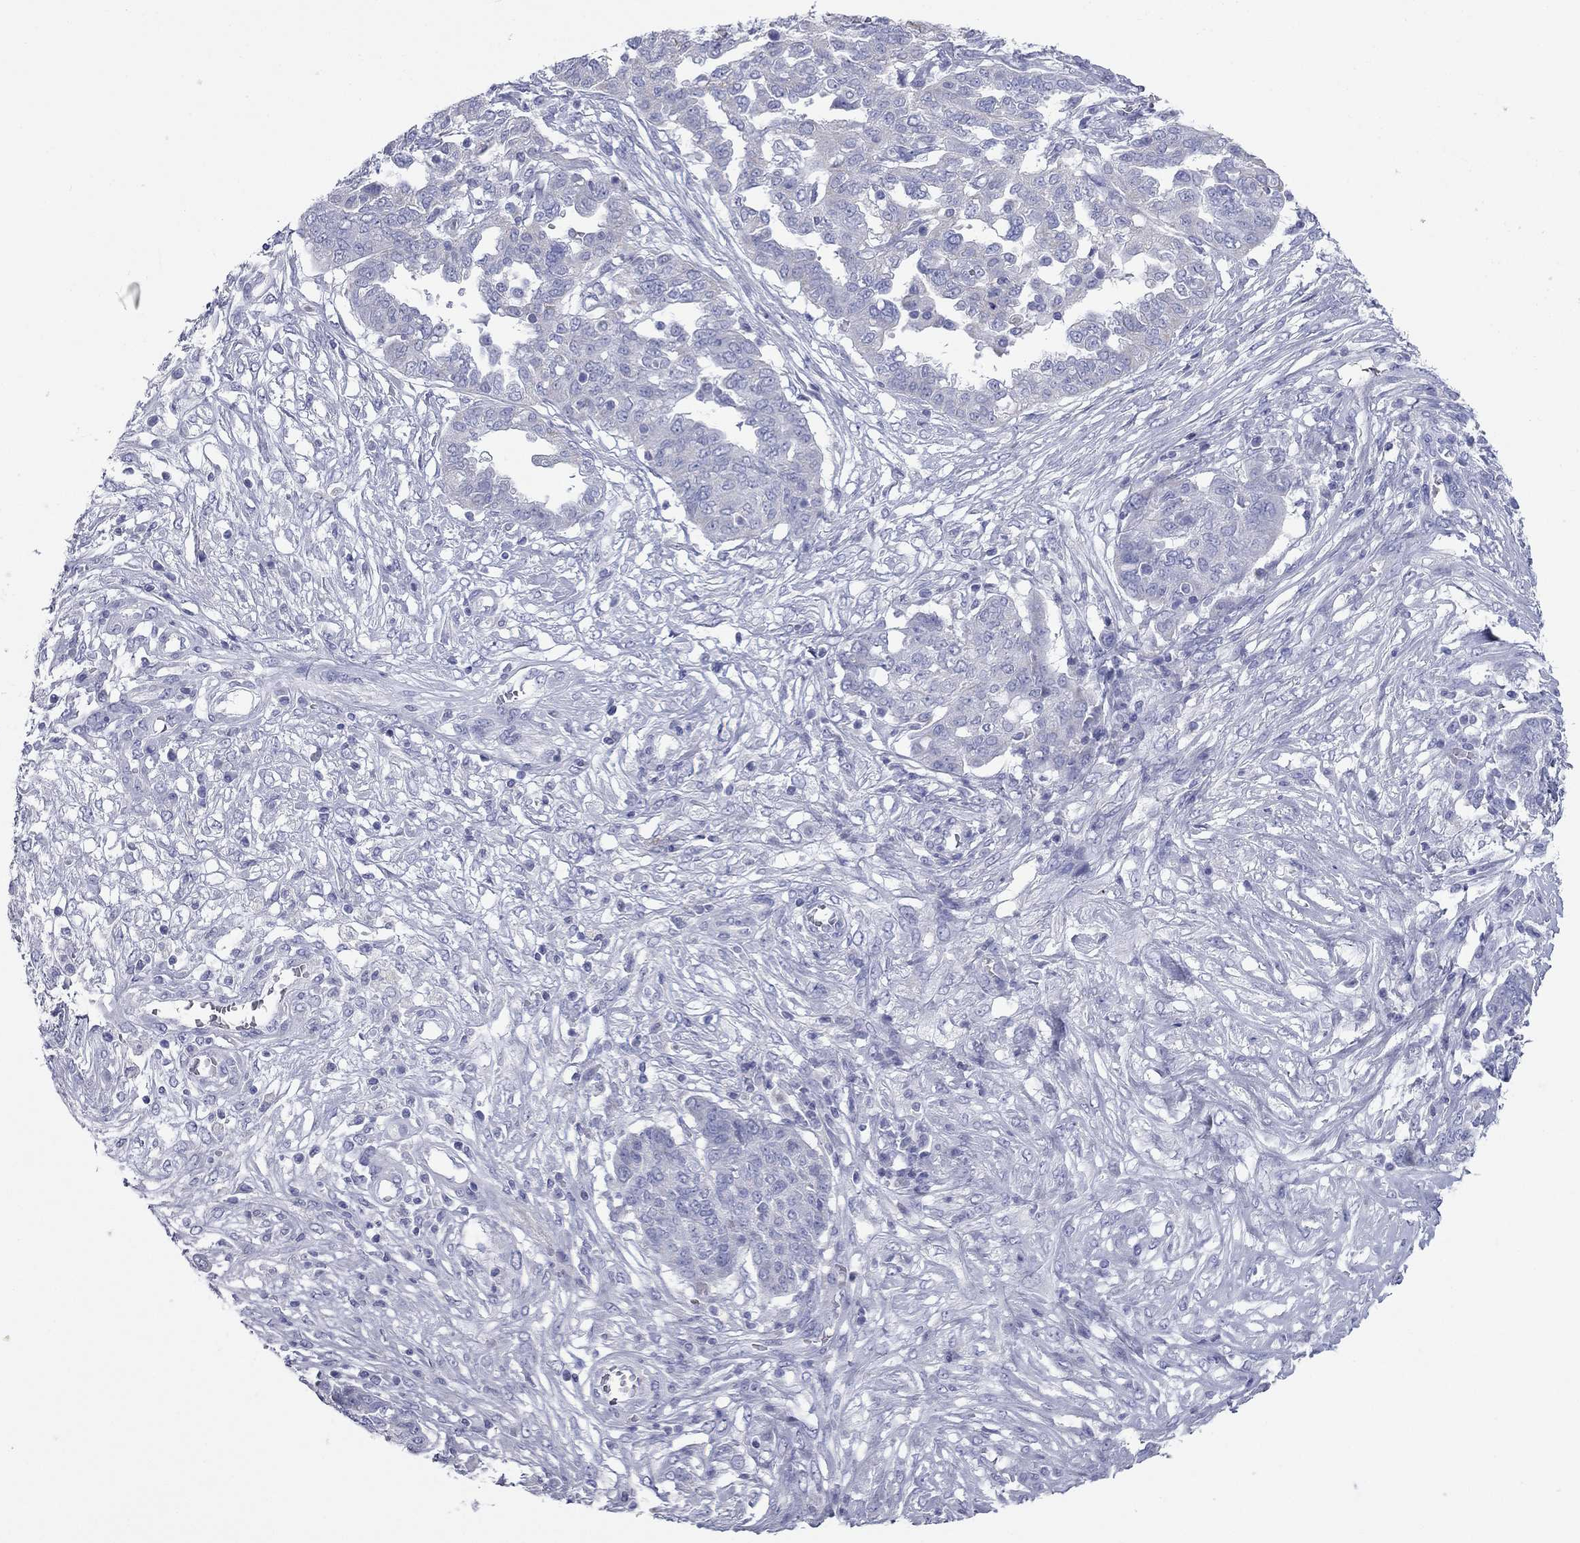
{"staining": {"intensity": "negative", "quantity": "none", "location": "none"}, "tissue": "ovarian cancer", "cell_type": "Tumor cells", "image_type": "cancer", "snomed": [{"axis": "morphology", "description": "Cystadenocarcinoma, serous, NOS"}, {"axis": "topography", "description": "Ovary"}], "caption": "DAB (3,3'-diaminobenzidine) immunohistochemical staining of human ovarian cancer (serous cystadenocarcinoma) reveals no significant staining in tumor cells.", "gene": "VSIG10", "patient": {"sex": "female", "age": 67}}